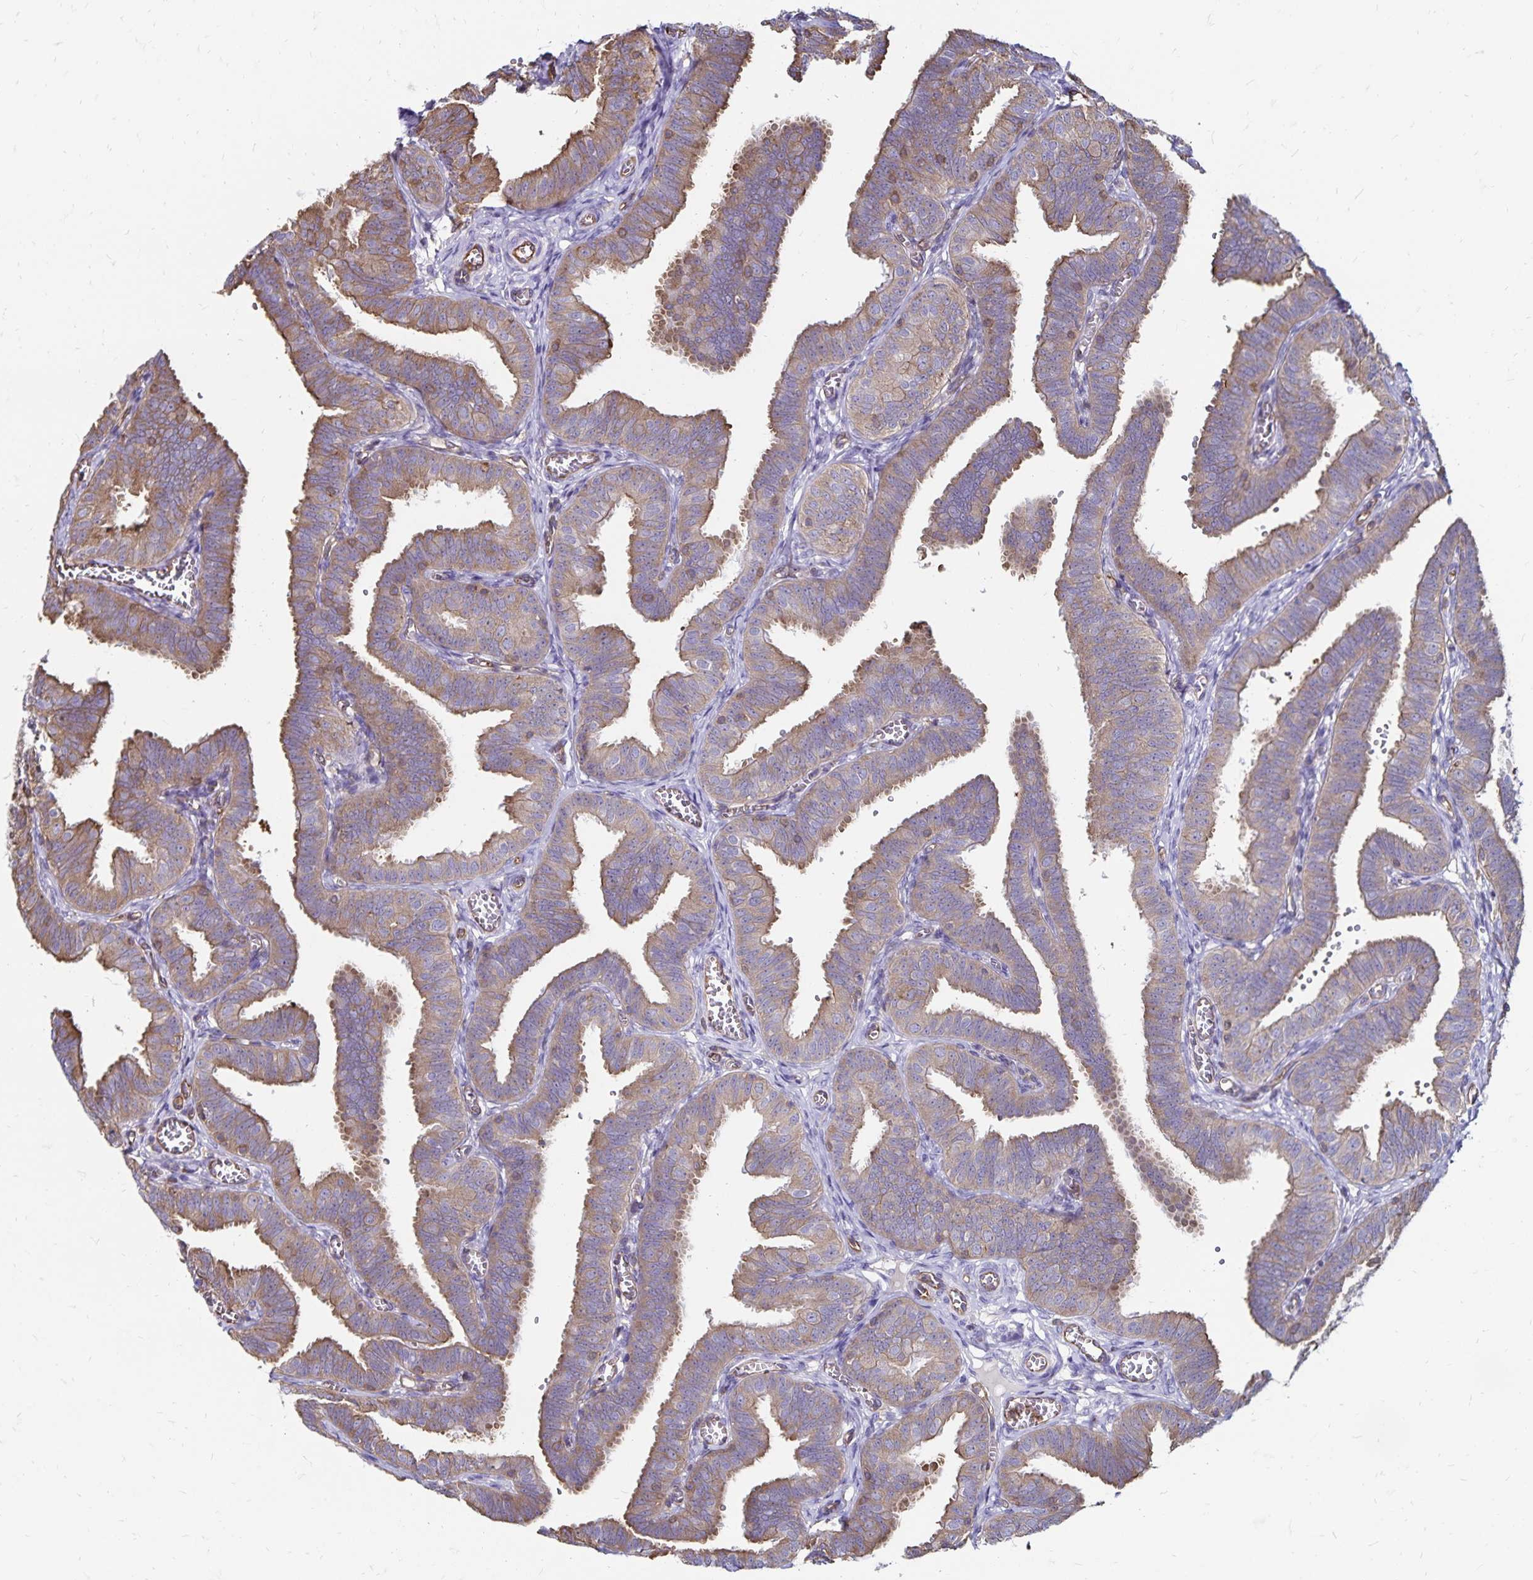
{"staining": {"intensity": "moderate", "quantity": ">75%", "location": "cytoplasmic/membranous"}, "tissue": "fallopian tube", "cell_type": "Glandular cells", "image_type": "normal", "snomed": [{"axis": "morphology", "description": "Normal tissue, NOS"}, {"axis": "topography", "description": "Fallopian tube"}], "caption": "A medium amount of moderate cytoplasmic/membranous expression is appreciated in approximately >75% of glandular cells in normal fallopian tube. (DAB = brown stain, brightfield microscopy at high magnification).", "gene": "RPRML", "patient": {"sex": "female", "age": 25}}